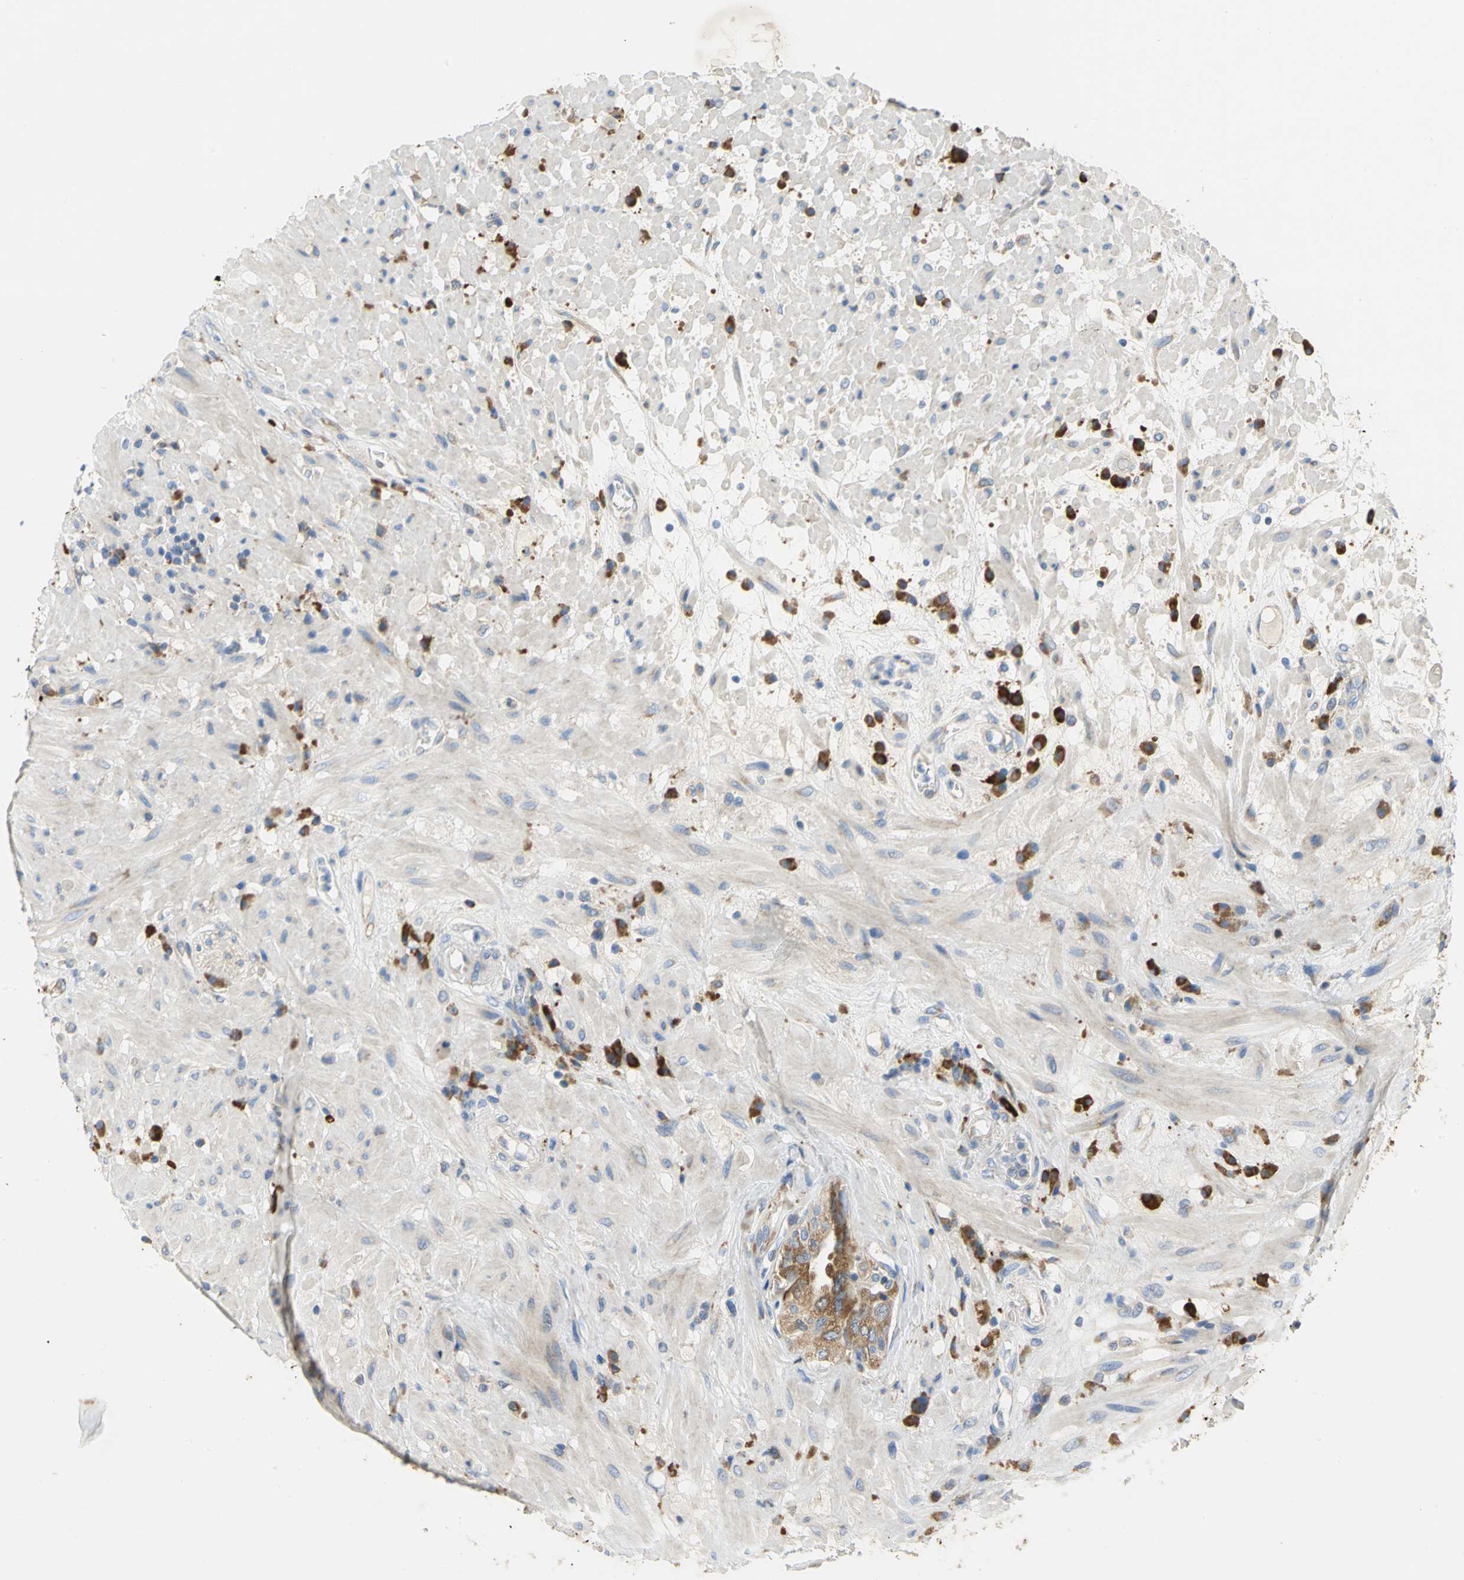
{"staining": {"intensity": "strong", "quantity": ">75%", "location": "cytoplasmic/membranous"}, "tissue": "seminal vesicle", "cell_type": "Glandular cells", "image_type": "normal", "snomed": [{"axis": "morphology", "description": "Normal tissue, NOS"}, {"axis": "topography", "description": "Seminal veicle"}], "caption": "Seminal vesicle stained with immunohistochemistry (IHC) demonstrates strong cytoplasmic/membranous expression in approximately >75% of glandular cells.", "gene": "TULP4", "patient": {"sex": "male", "age": 61}}